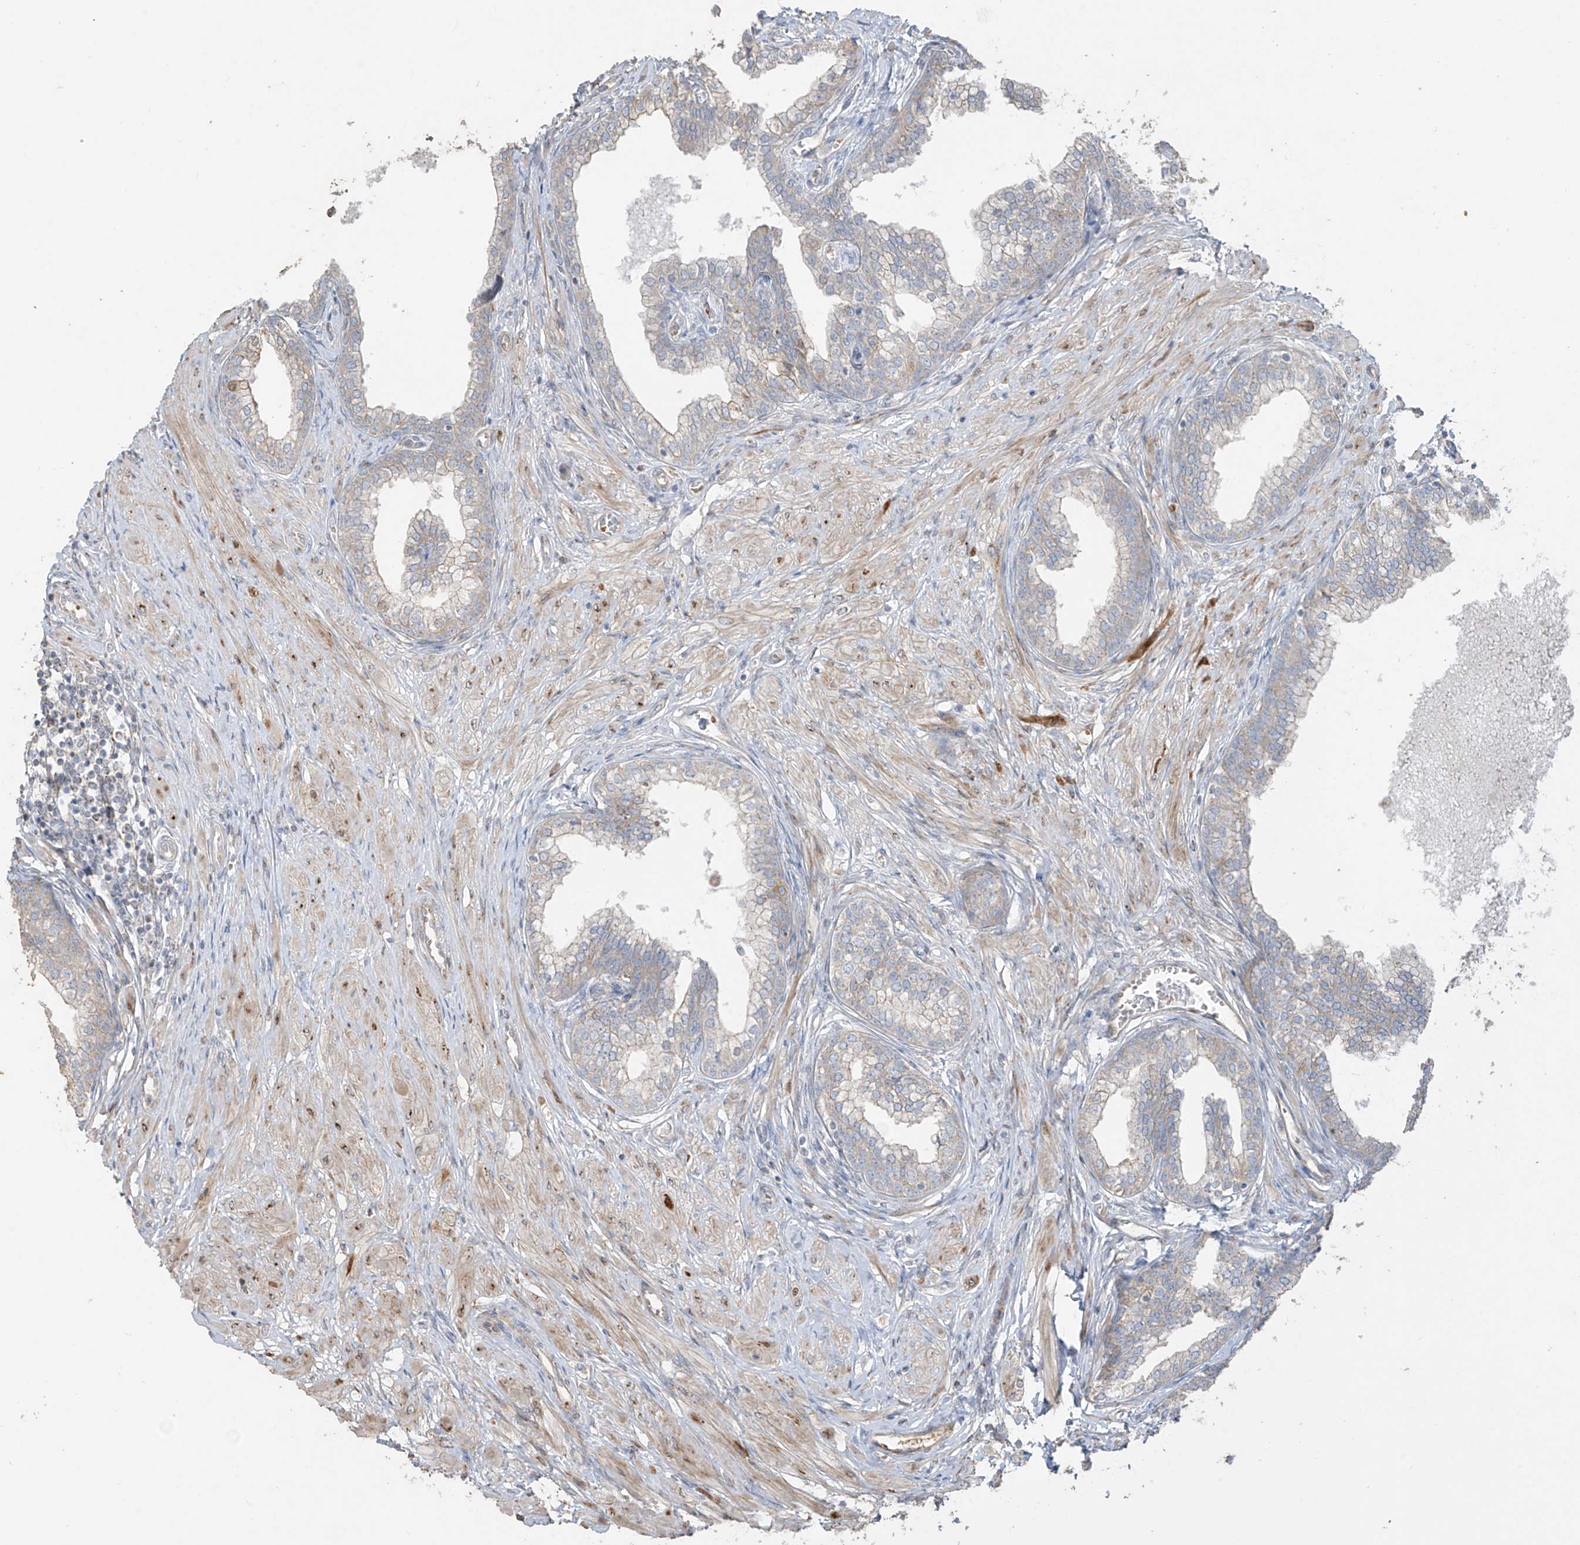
{"staining": {"intensity": "moderate", "quantity": "<25%", "location": "cytoplasmic/membranous"}, "tissue": "prostate", "cell_type": "Glandular cells", "image_type": "normal", "snomed": [{"axis": "morphology", "description": "Normal tissue, NOS"}, {"axis": "morphology", "description": "Urothelial carcinoma, Low grade"}, {"axis": "topography", "description": "Urinary bladder"}, {"axis": "topography", "description": "Prostate"}], "caption": "Glandular cells exhibit low levels of moderate cytoplasmic/membranous staining in about <25% of cells in normal human prostate.", "gene": "ABTB1", "patient": {"sex": "male", "age": 60}}